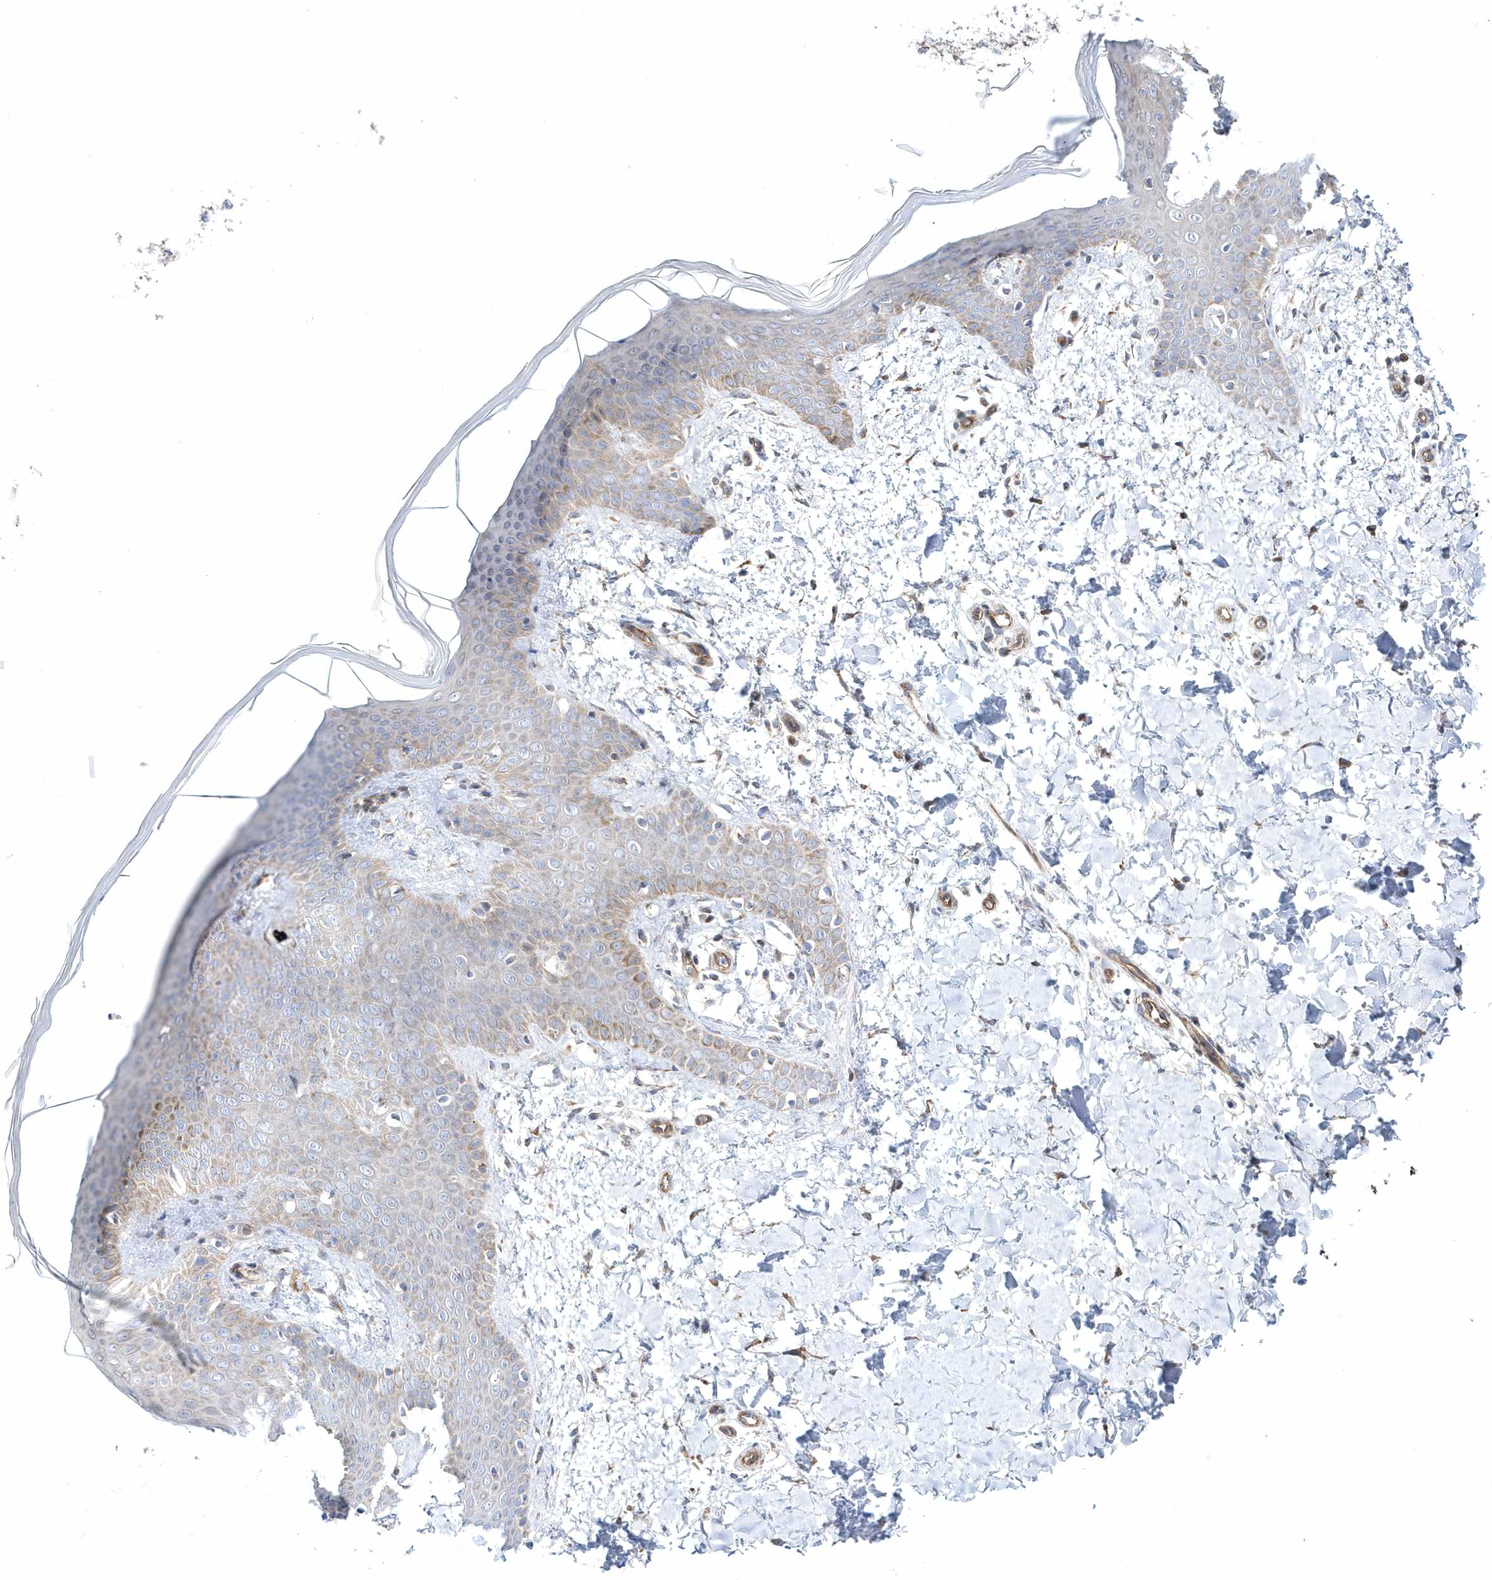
{"staining": {"intensity": "moderate", "quantity": ">75%", "location": "cytoplasmic/membranous"}, "tissue": "skin", "cell_type": "Fibroblasts", "image_type": "normal", "snomed": [{"axis": "morphology", "description": "Normal tissue, NOS"}, {"axis": "topography", "description": "Skin"}], "caption": "DAB (3,3'-diaminobenzidine) immunohistochemical staining of normal skin displays moderate cytoplasmic/membranous protein staining in approximately >75% of fibroblasts.", "gene": "OPA1", "patient": {"sex": "male", "age": 36}}